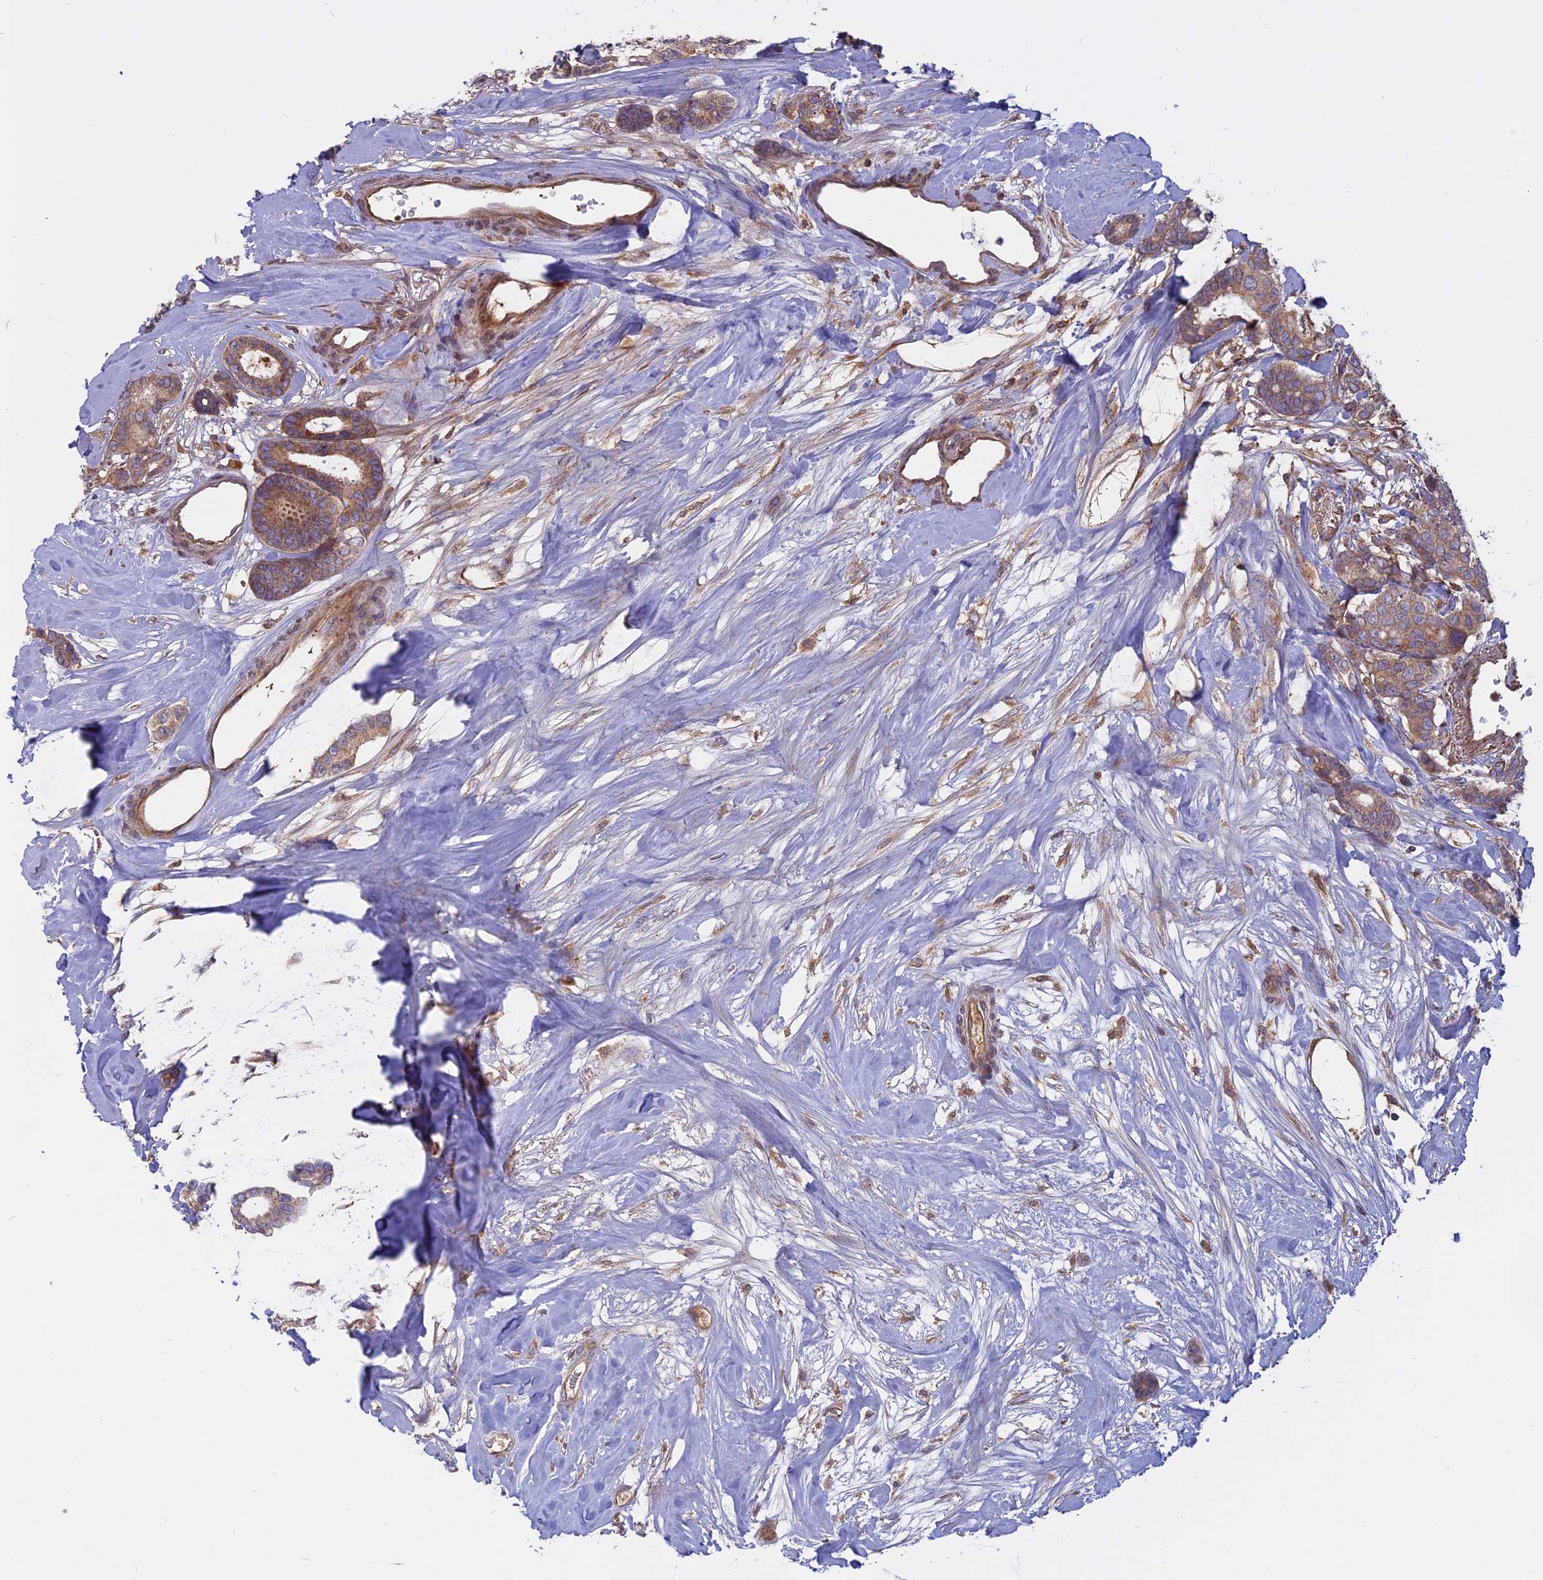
{"staining": {"intensity": "moderate", "quantity": ">75%", "location": "cytoplasmic/membranous"}, "tissue": "breast cancer", "cell_type": "Tumor cells", "image_type": "cancer", "snomed": [{"axis": "morphology", "description": "Duct carcinoma"}, {"axis": "topography", "description": "Breast"}], "caption": "DAB (3,3'-diaminobenzidine) immunohistochemical staining of infiltrating ductal carcinoma (breast) displays moderate cytoplasmic/membranous protein expression in about >75% of tumor cells.", "gene": "TMEM208", "patient": {"sex": "female", "age": 87}}